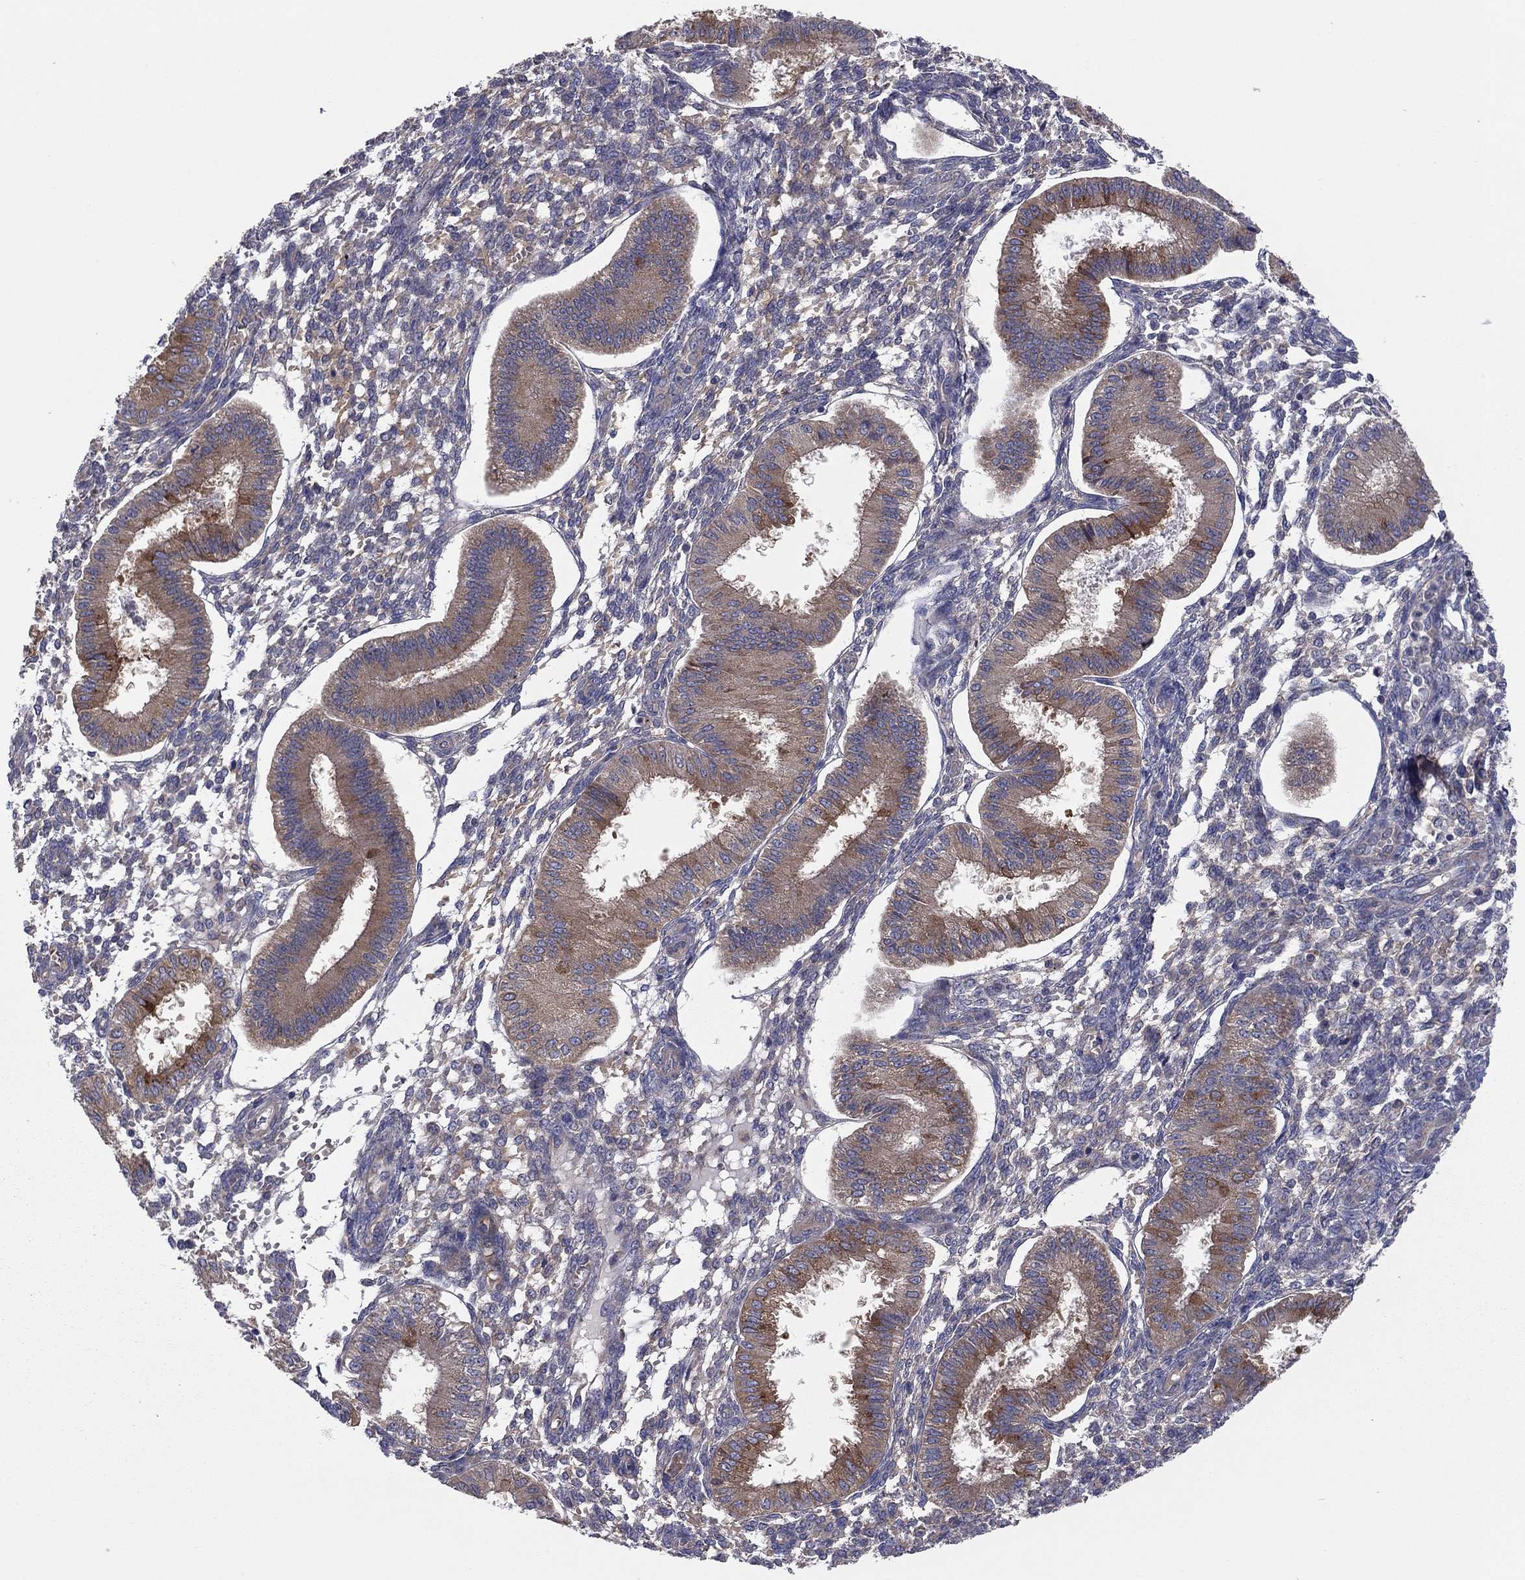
{"staining": {"intensity": "moderate", "quantity": "25%-75%", "location": "cytoplasmic/membranous"}, "tissue": "endometrium", "cell_type": "Cells in endometrial stroma", "image_type": "normal", "snomed": [{"axis": "morphology", "description": "Normal tissue, NOS"}, {"axis": "topography", "description": "Endometrium"}], "caption": "DAB immunohistochemical staining of unremarkable endometrium demonstrates moderate cytoplasmic/membranous protein expression in about 25%-75% of cells in endometrial stroma.", "gene": "RNF123", "patient": {"sex": "female", "age": 43}}